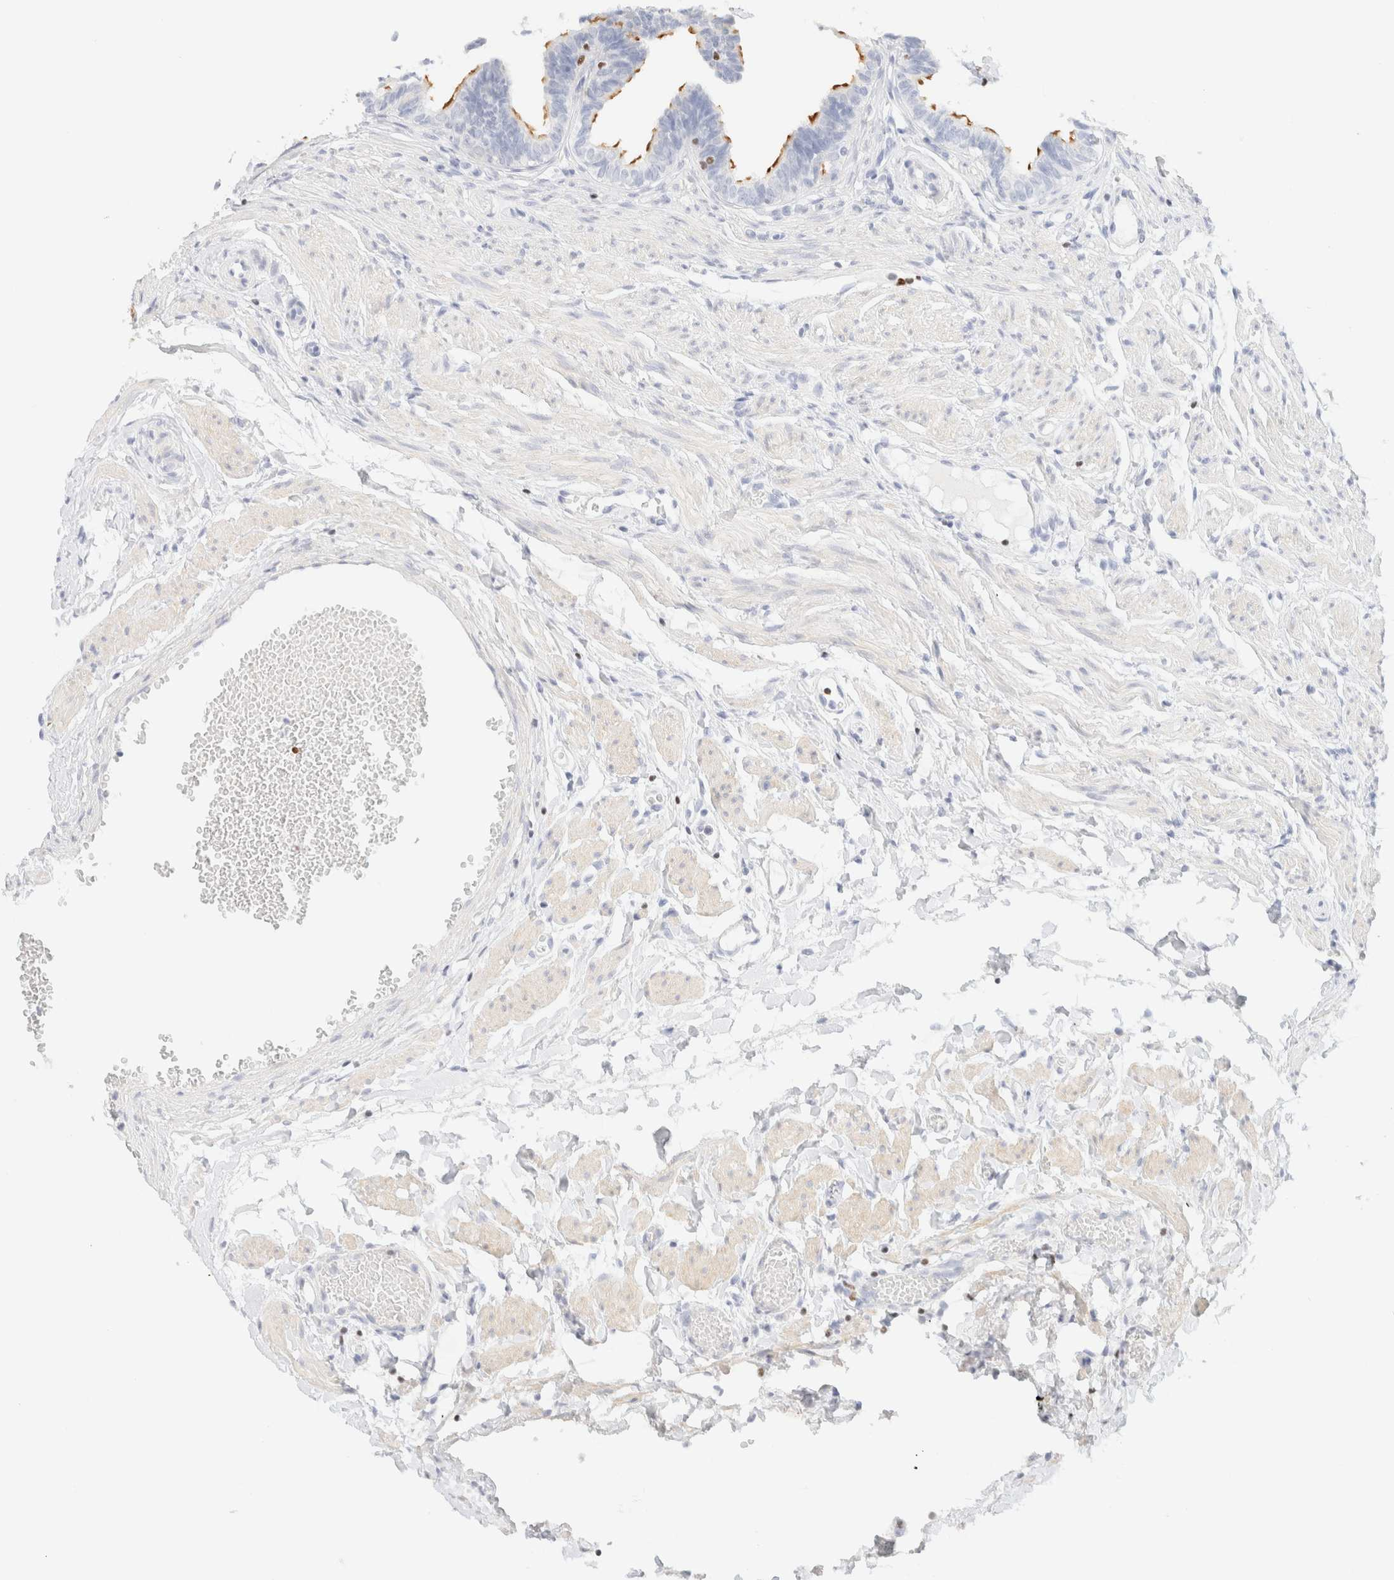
{"staining": {"intensity": "negative", "quantity": "none", "location": "none"}, "tissue": "fallopian tube", "cell_type": "Glandular cells", "image_type": "normal", "snomed": [{"axis": "morphology", "description": "Normal tissue, NOS"}, {"axis": "topography", "description": "Fallopian tube"}, {"axis": "topography", "description": "Ovary"}], "caption": "Glandular cells show no significant protein staining in benign fallopian tube.", "gene": "IKZF3", "patient": {"sex": "female", "age": 23}}